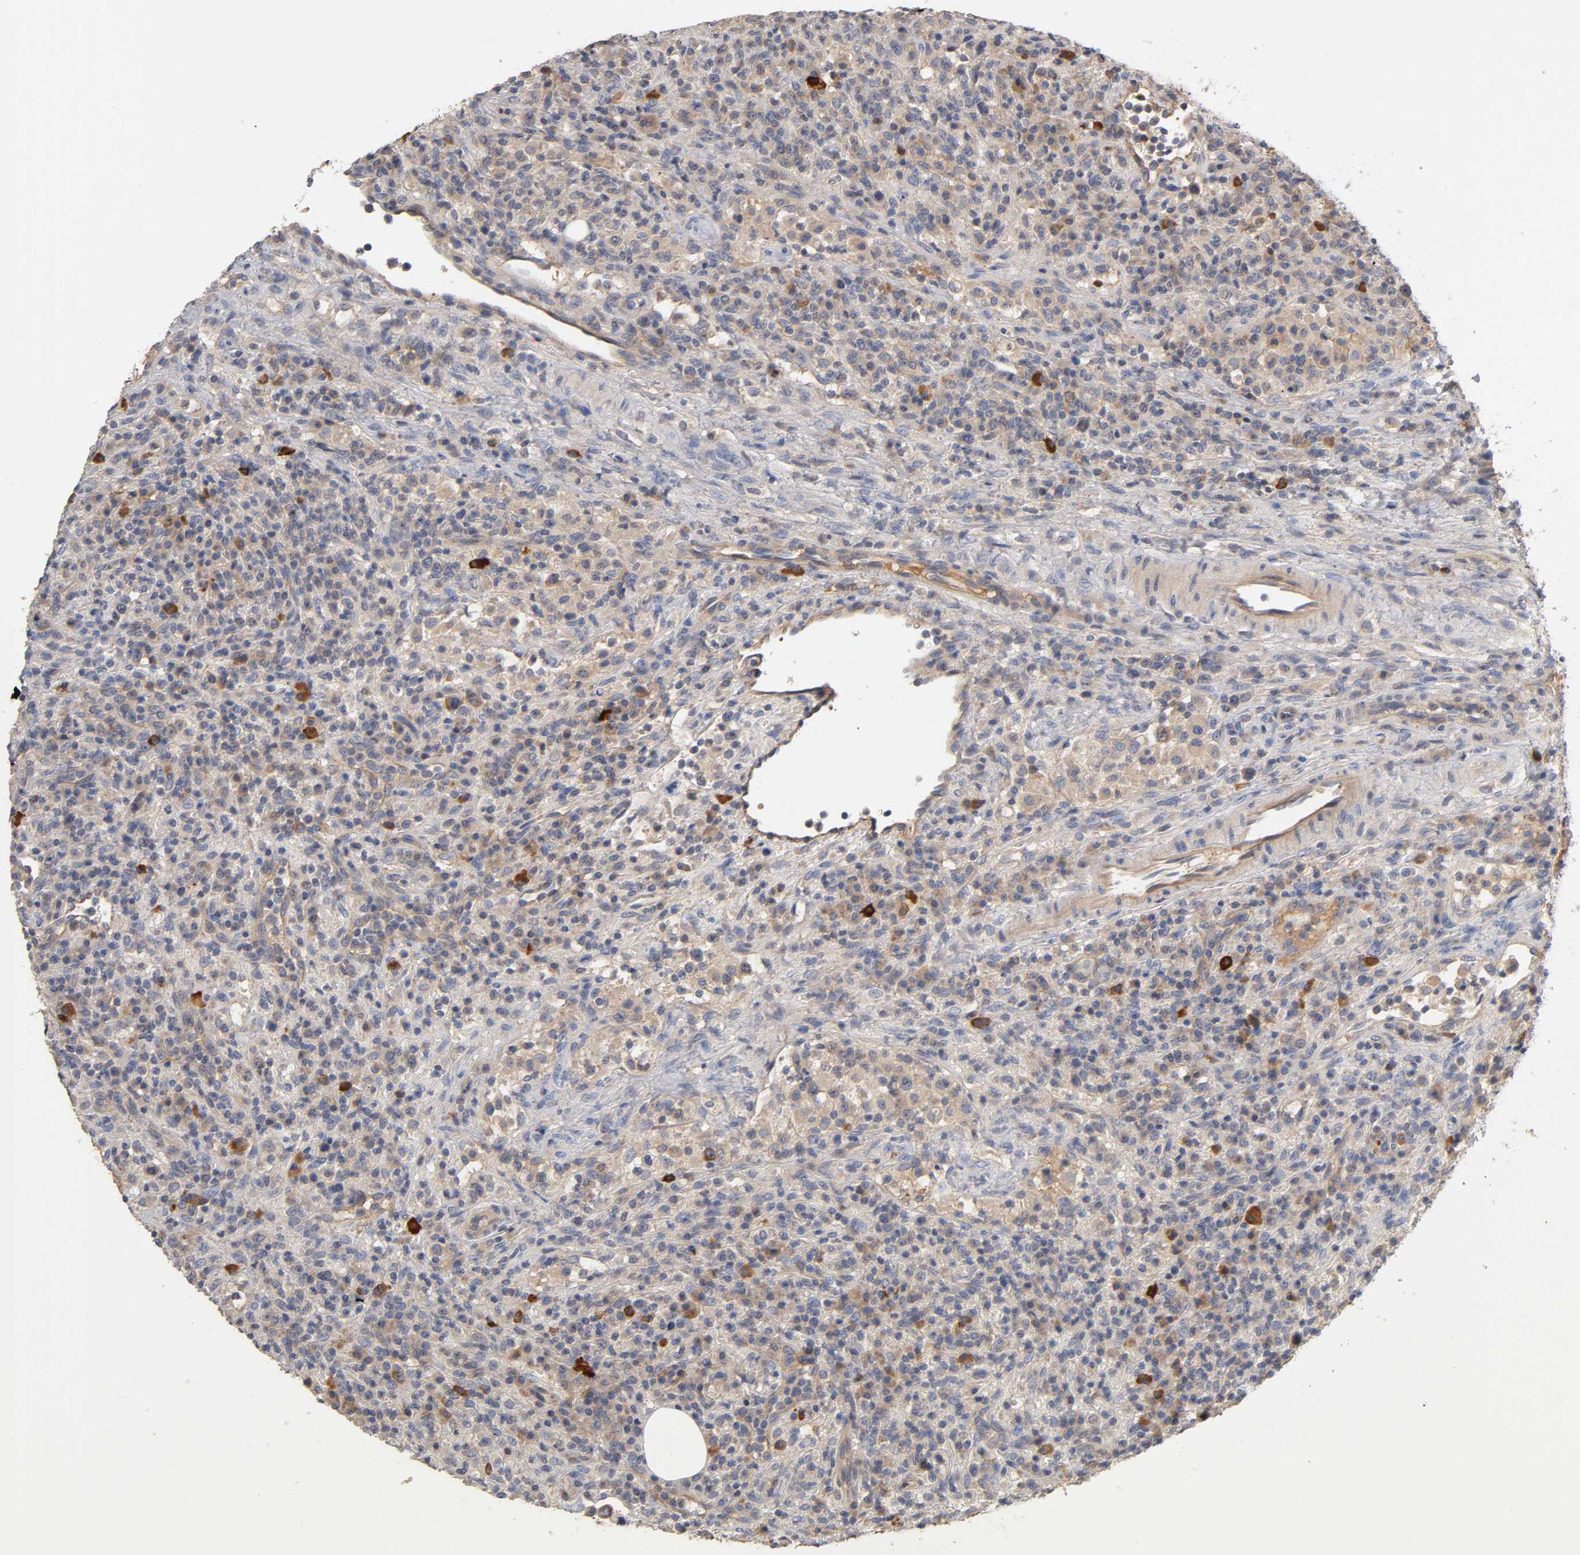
{"staining": {"intensity": "moderate", "quantity": ">75%", "location": "cytoplasmic/membranous"}, "tissue": "lymphoma", "cell_type": "Tumor cells", "image_type": "cancer", "snomed": [{"axis": "morphology", "description": "Hodgkin's disease, NOS"}, {"axis": "topography", "description": "Lymph node"}], "caption": "Immunohistochemistry (IHC) staining of lymphoma, which shows medium levels of moderate cytoplasmic/membranous expression in approximately >75% of tumor cells indicating moderate cytoplasmic/membranous protein staining. The staining was performed using DAB (3,3'-diaminobenzidine) (brown) for protein detection and nuclei were counterstained in hematoxylin (blue).", "gene": "PDZD11", "patient": {"sex": "male", "age": 65}}